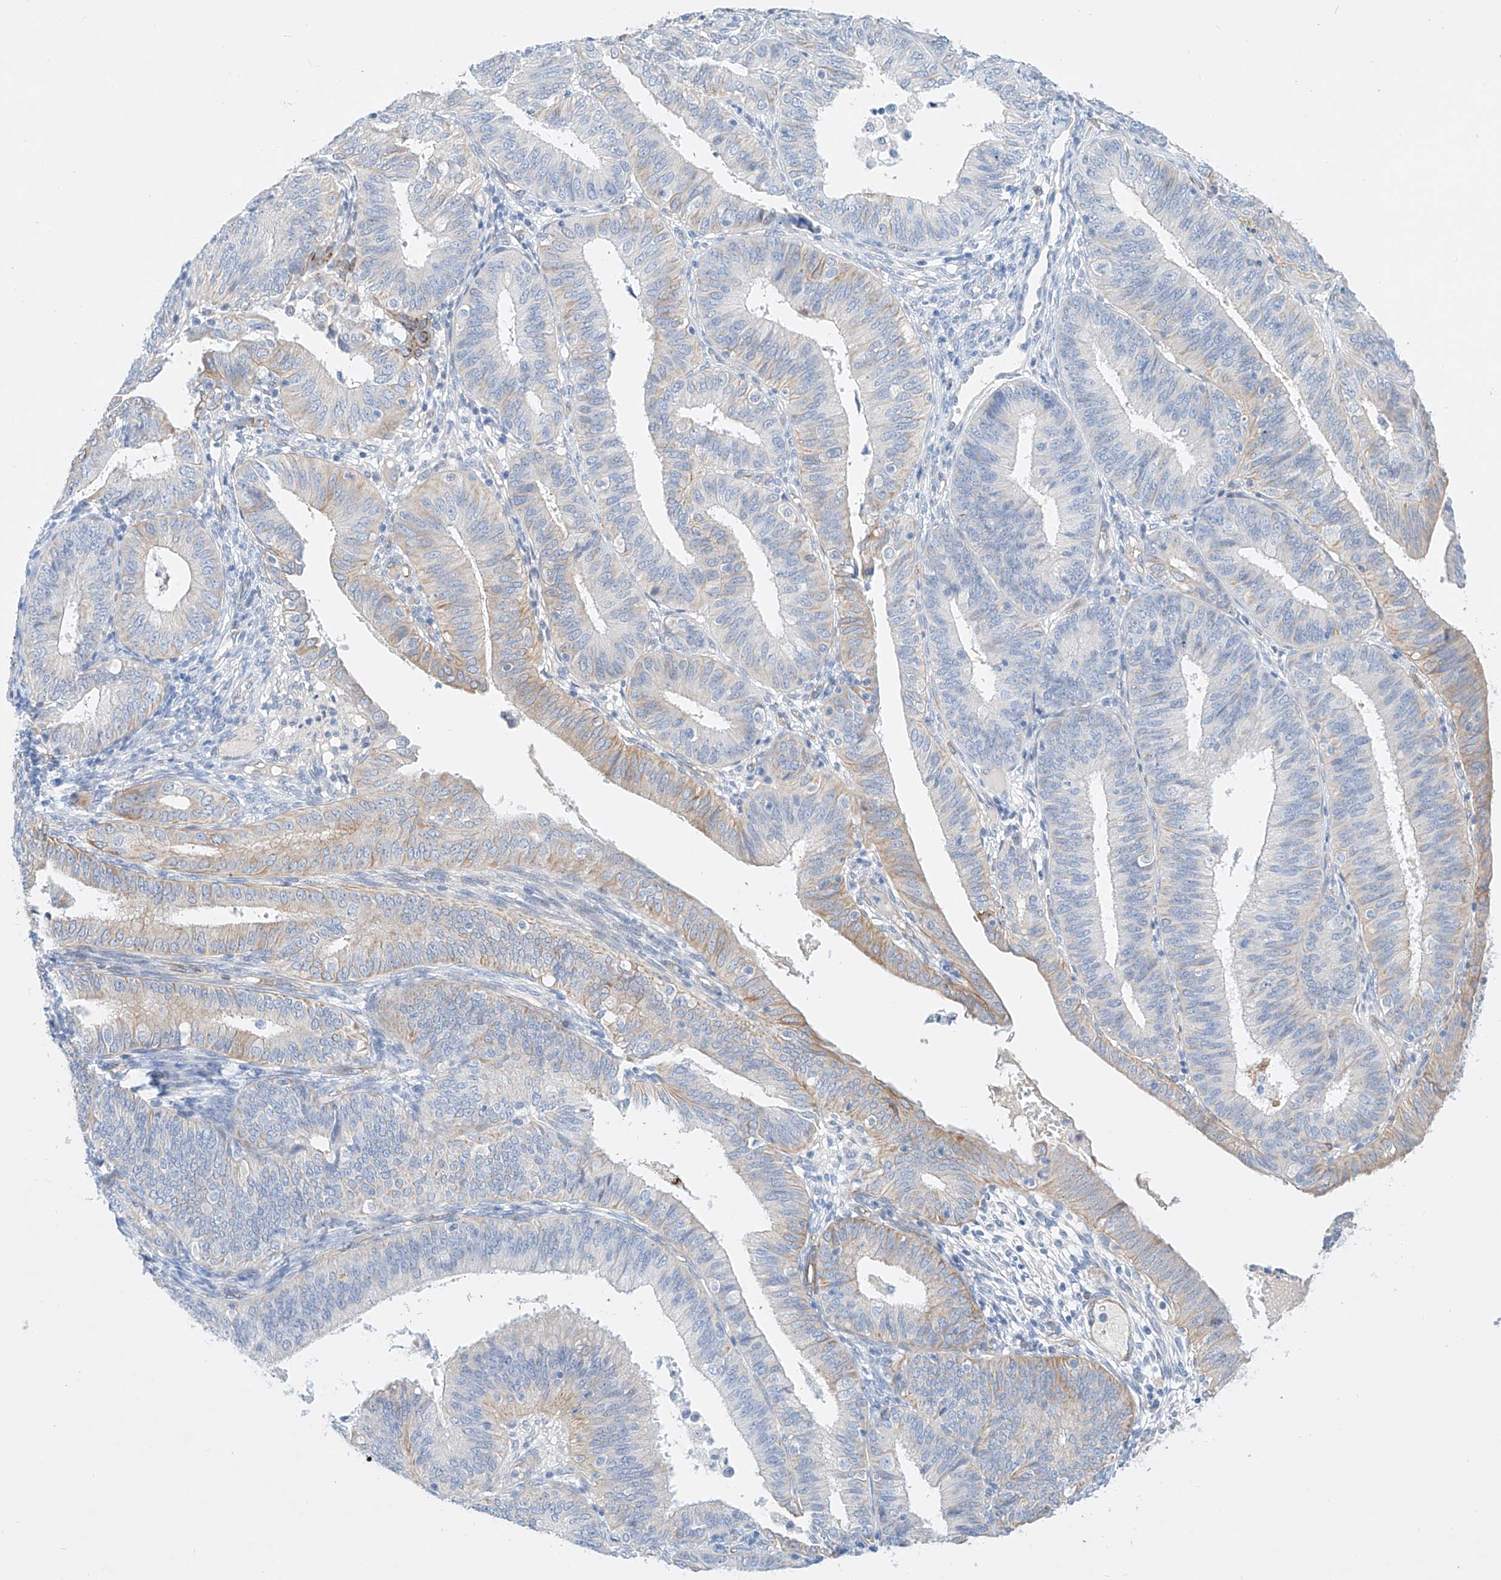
{"staining": {"intensity": "moderate", "quantity": "<25%", "location": "cytoplasmic/membranous"}, "tissue": "endometrial cancer", "cell_type": "Tumor cells", "image_type": "cancer", "snomed": [{"axis": "morphology", "description": "Adenocarcinoma, NOS"}, {"axis": "topography", "description": "Endometrium"}], "caption": "Immunohistochemistry of adenocarcinoma (endometrial) shows low levels of moderate cytoplasmic/membranous staining in about <25% of tumor cells.", "gene": "SBSPON", "patient": {"sex": "female", "age": 51}}